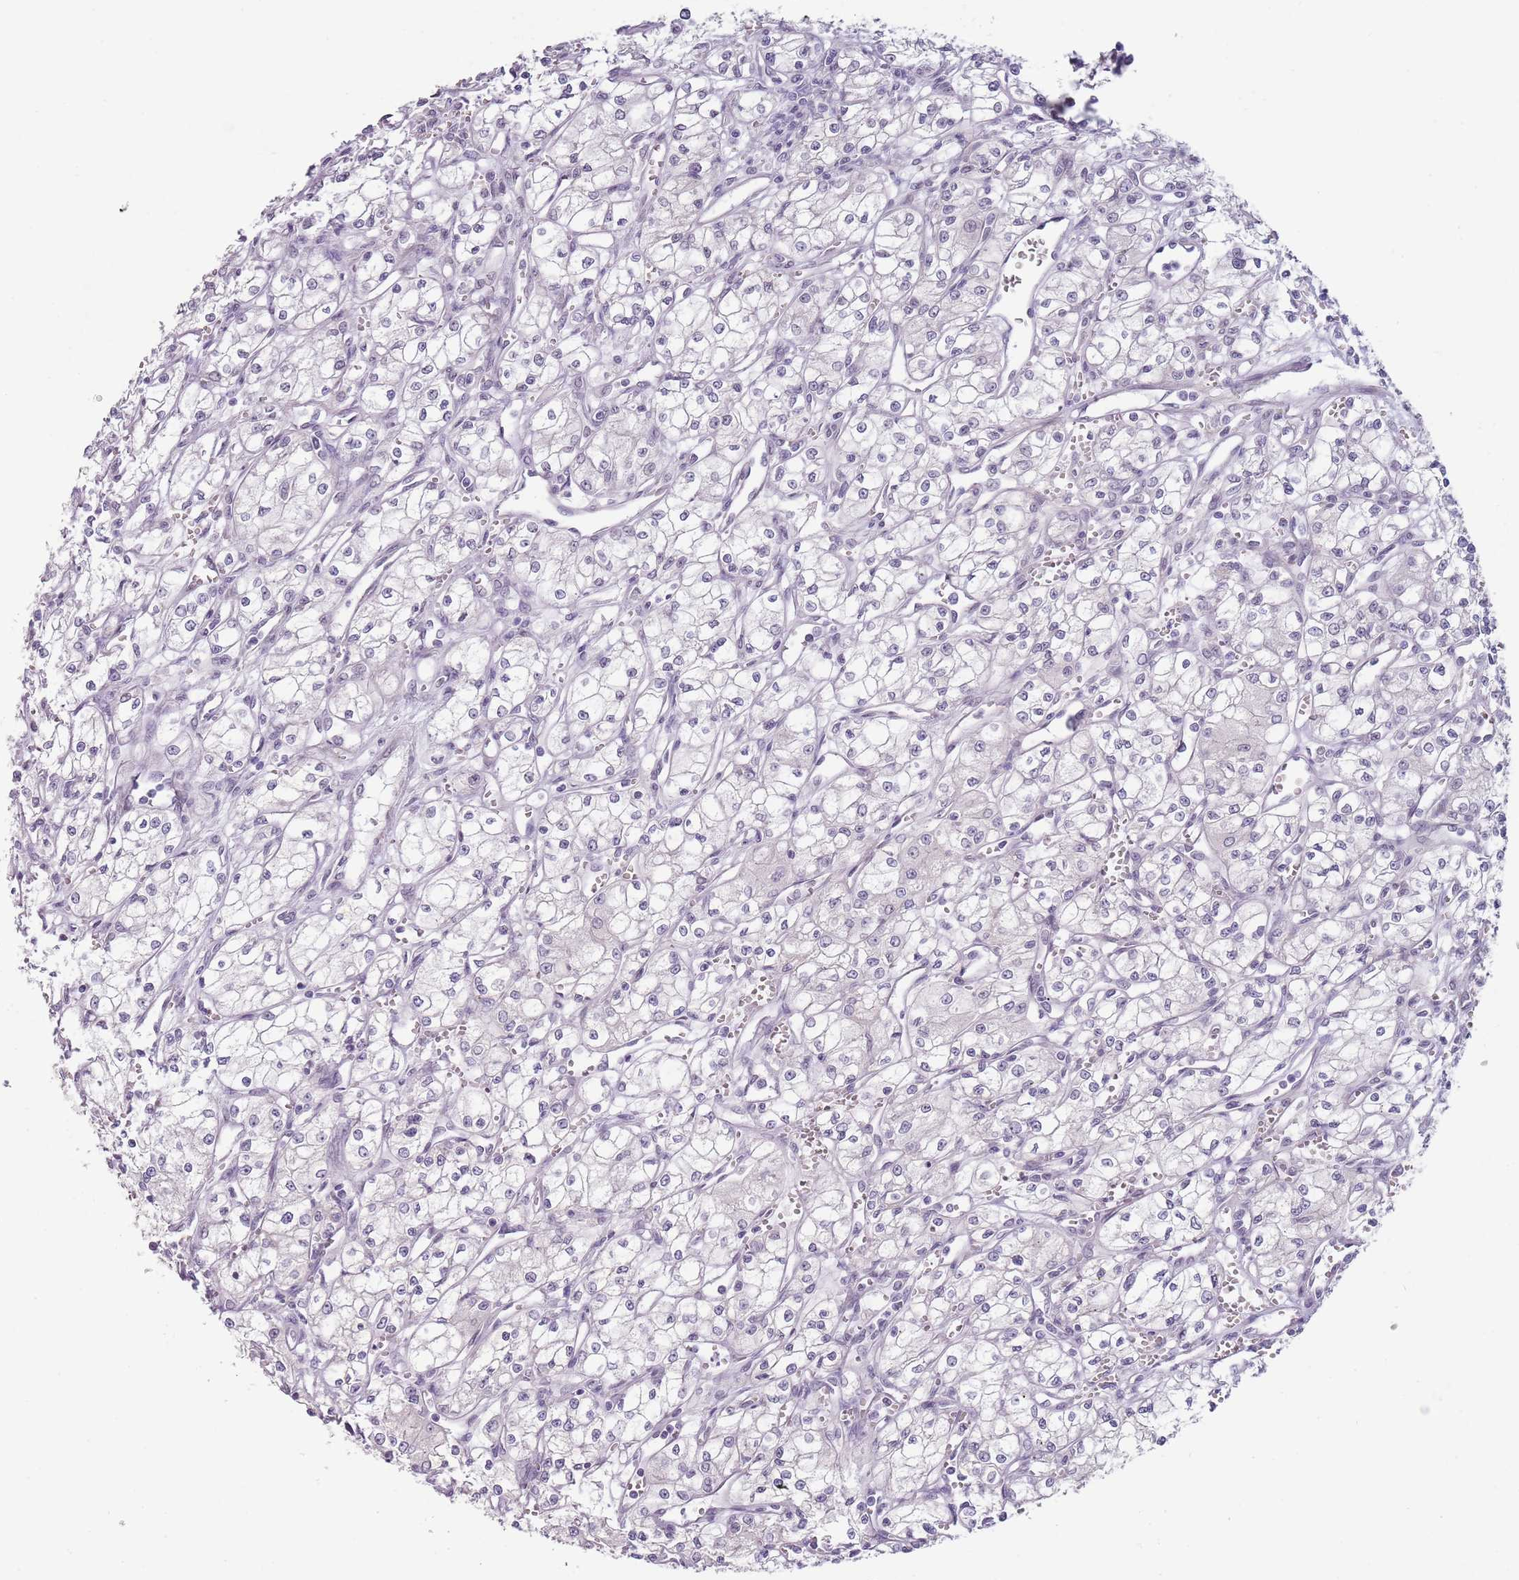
{"staining": {"intensity": "negative", "quantity": "none", "location": "none"}, "tissue": "renal cancer", "cell_type": "Tumor cells", "image_type": "cancer", "snomed": [{"axis": "morphology", "description": "Adenocarcinoma, NOS"}, {"axis": "topography", "description": "Kidney"}], "caption": "Immunohistochemistry (IHC) image of renal cancer stained for a protein (brown), which shows no staining in tumor cells. (DAB immunohistochemistry (IHC) visualized using brightfield microscopy, high magnification).", "gene": "NBPF3", "patient": {"sex": "male", "age": 59}}